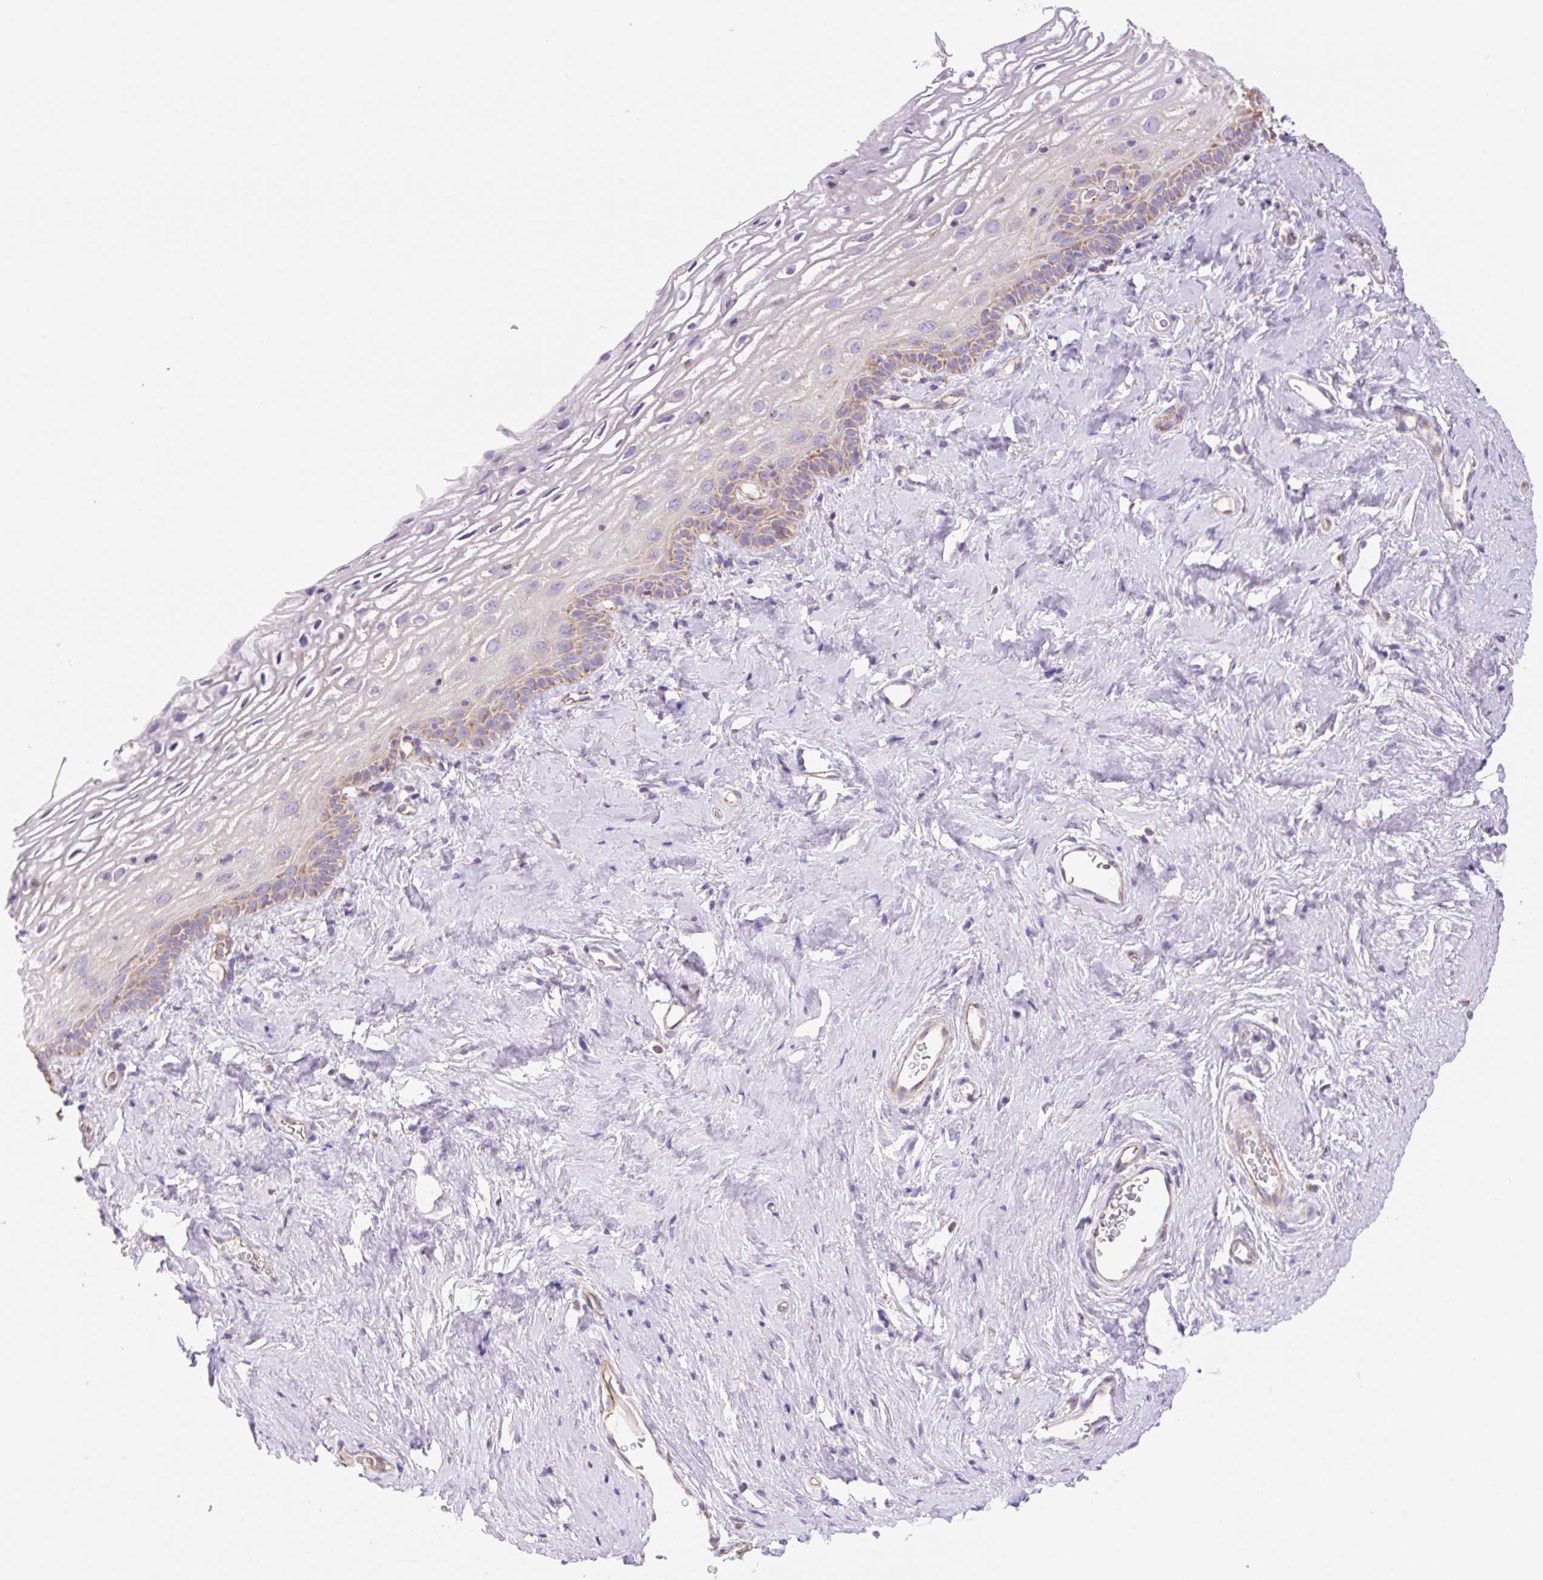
{"staining": {"intensity": "moderate", "quantity": "<25%", "location": "cytoplasmic/membranous"}, "tissue": "vagina", "cell_type": "Squamous epithelial cells", "image_type": "normal", "snomed": [{"axis": "morphology", "description": "Normal tissue, NOS"}, {"axis": "morphology", "description": "Adenocarcinoma, NOS"}, {"axis": "topography", "description": "Rectum"}, {"axis": "topography", "description": "Vagina"}, {"axis": "topography", "description": "Peripheral nerve tissue"}], "caption": "Immunohistochemical staining of normal vagina shows low levels of moderate cytoplasmic/membranous staining in about <25% of squamous epithelial cells.", "gene": "ESAM", "patient": {"sex": "female", "age": 71}}